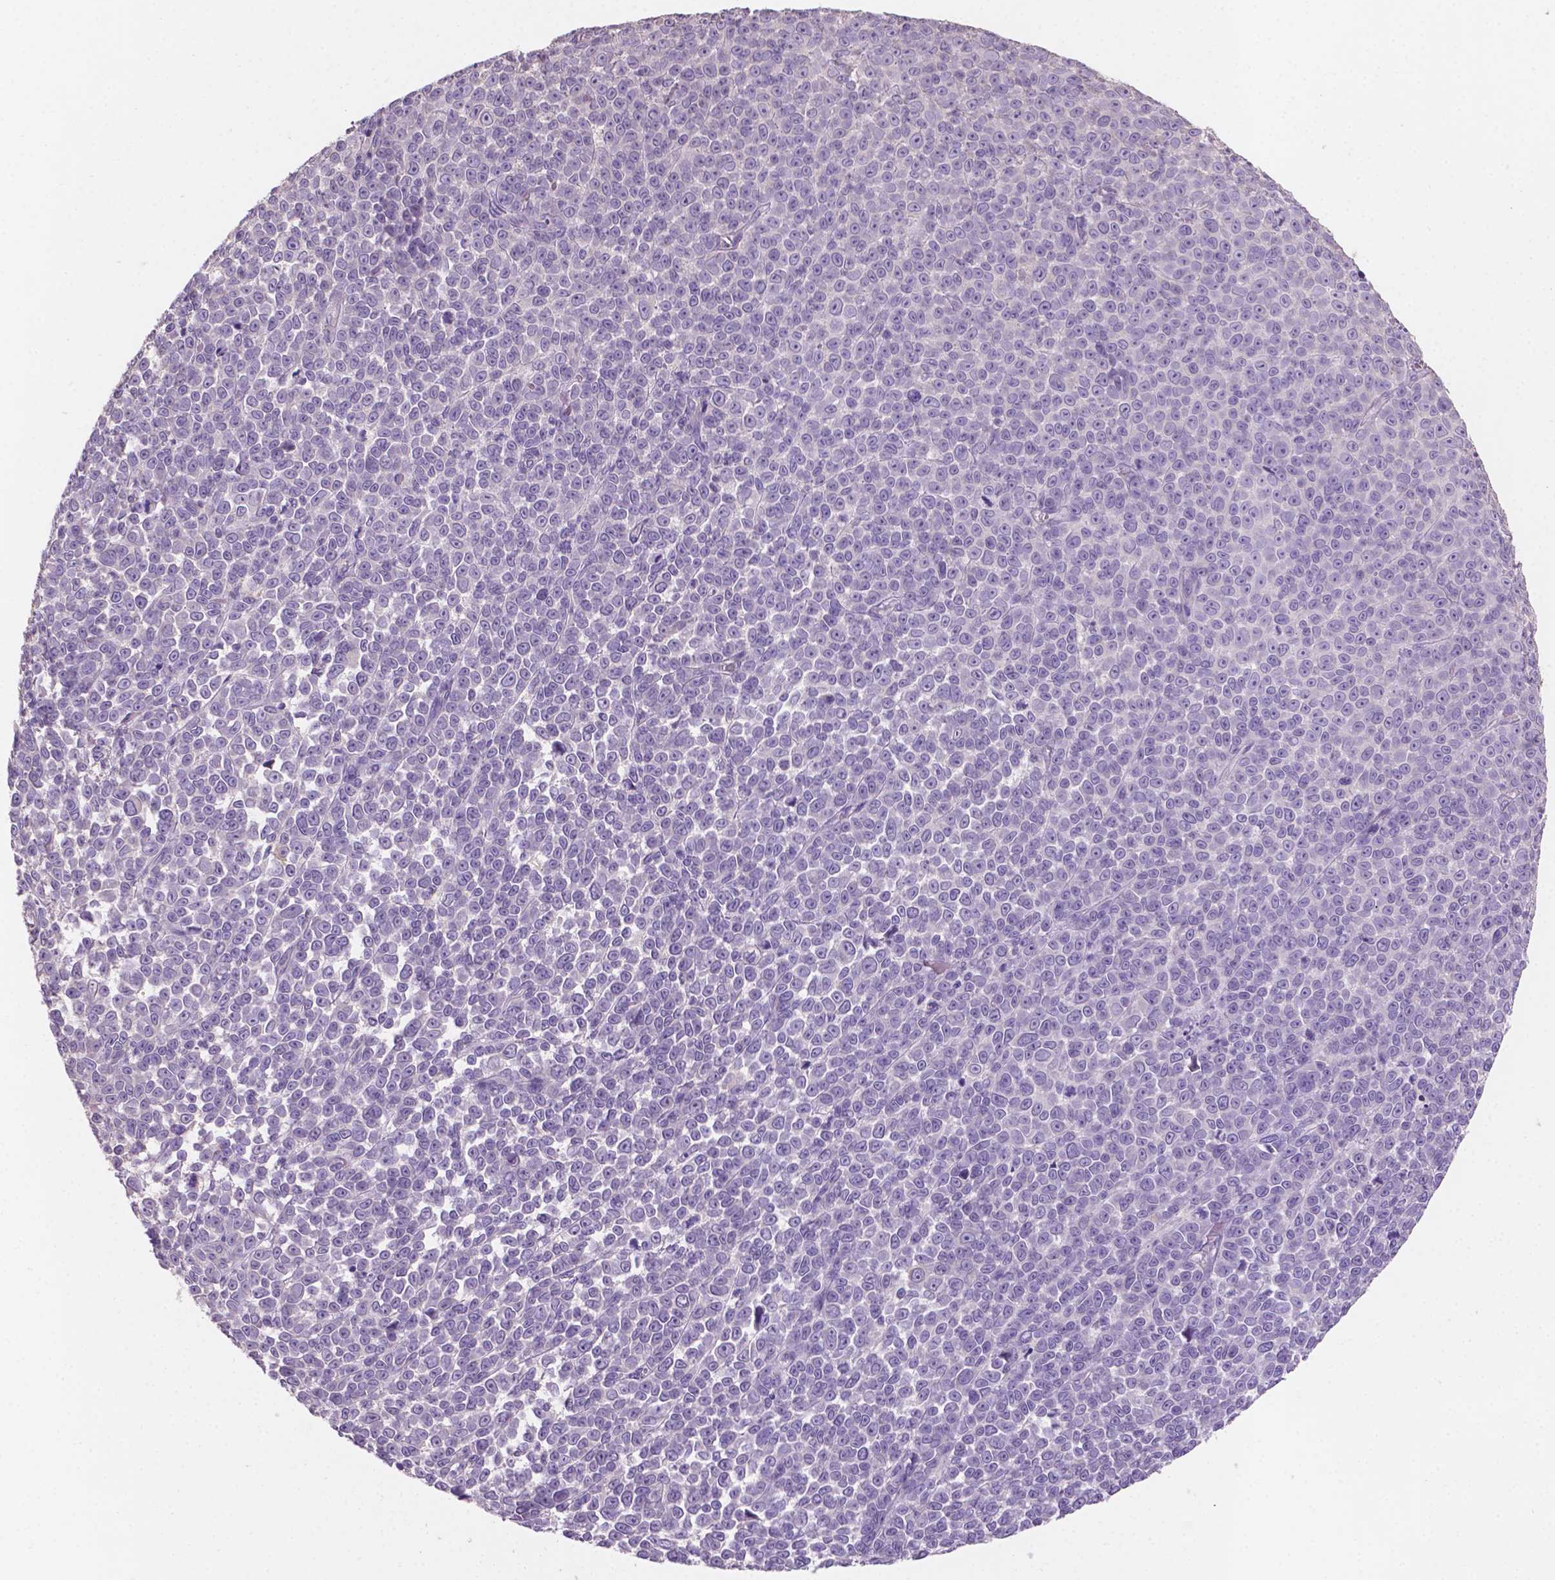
{"staining": {"intensity": "negative", "quantity": "none", "location": "none"}, "tissue": "melanoma", "cell_type": "Tumor cells", "image_type": "cancer", "snomed": [{"axis": "morphology", "description": "Malignant melanoma, NOS"}, {"axis": "topography", "description": "Skin"}], "caption": "IHC micrograph of human malignant melanoma stained for a protein (brown), which demonstrates no staining in tumor cells. (Brightfield microscopy of DAB (3,3'-diaminobenzidine) IHC at high magnification).", "gene": "SBSN", "patient": {"sex": "female", "age": 95}}